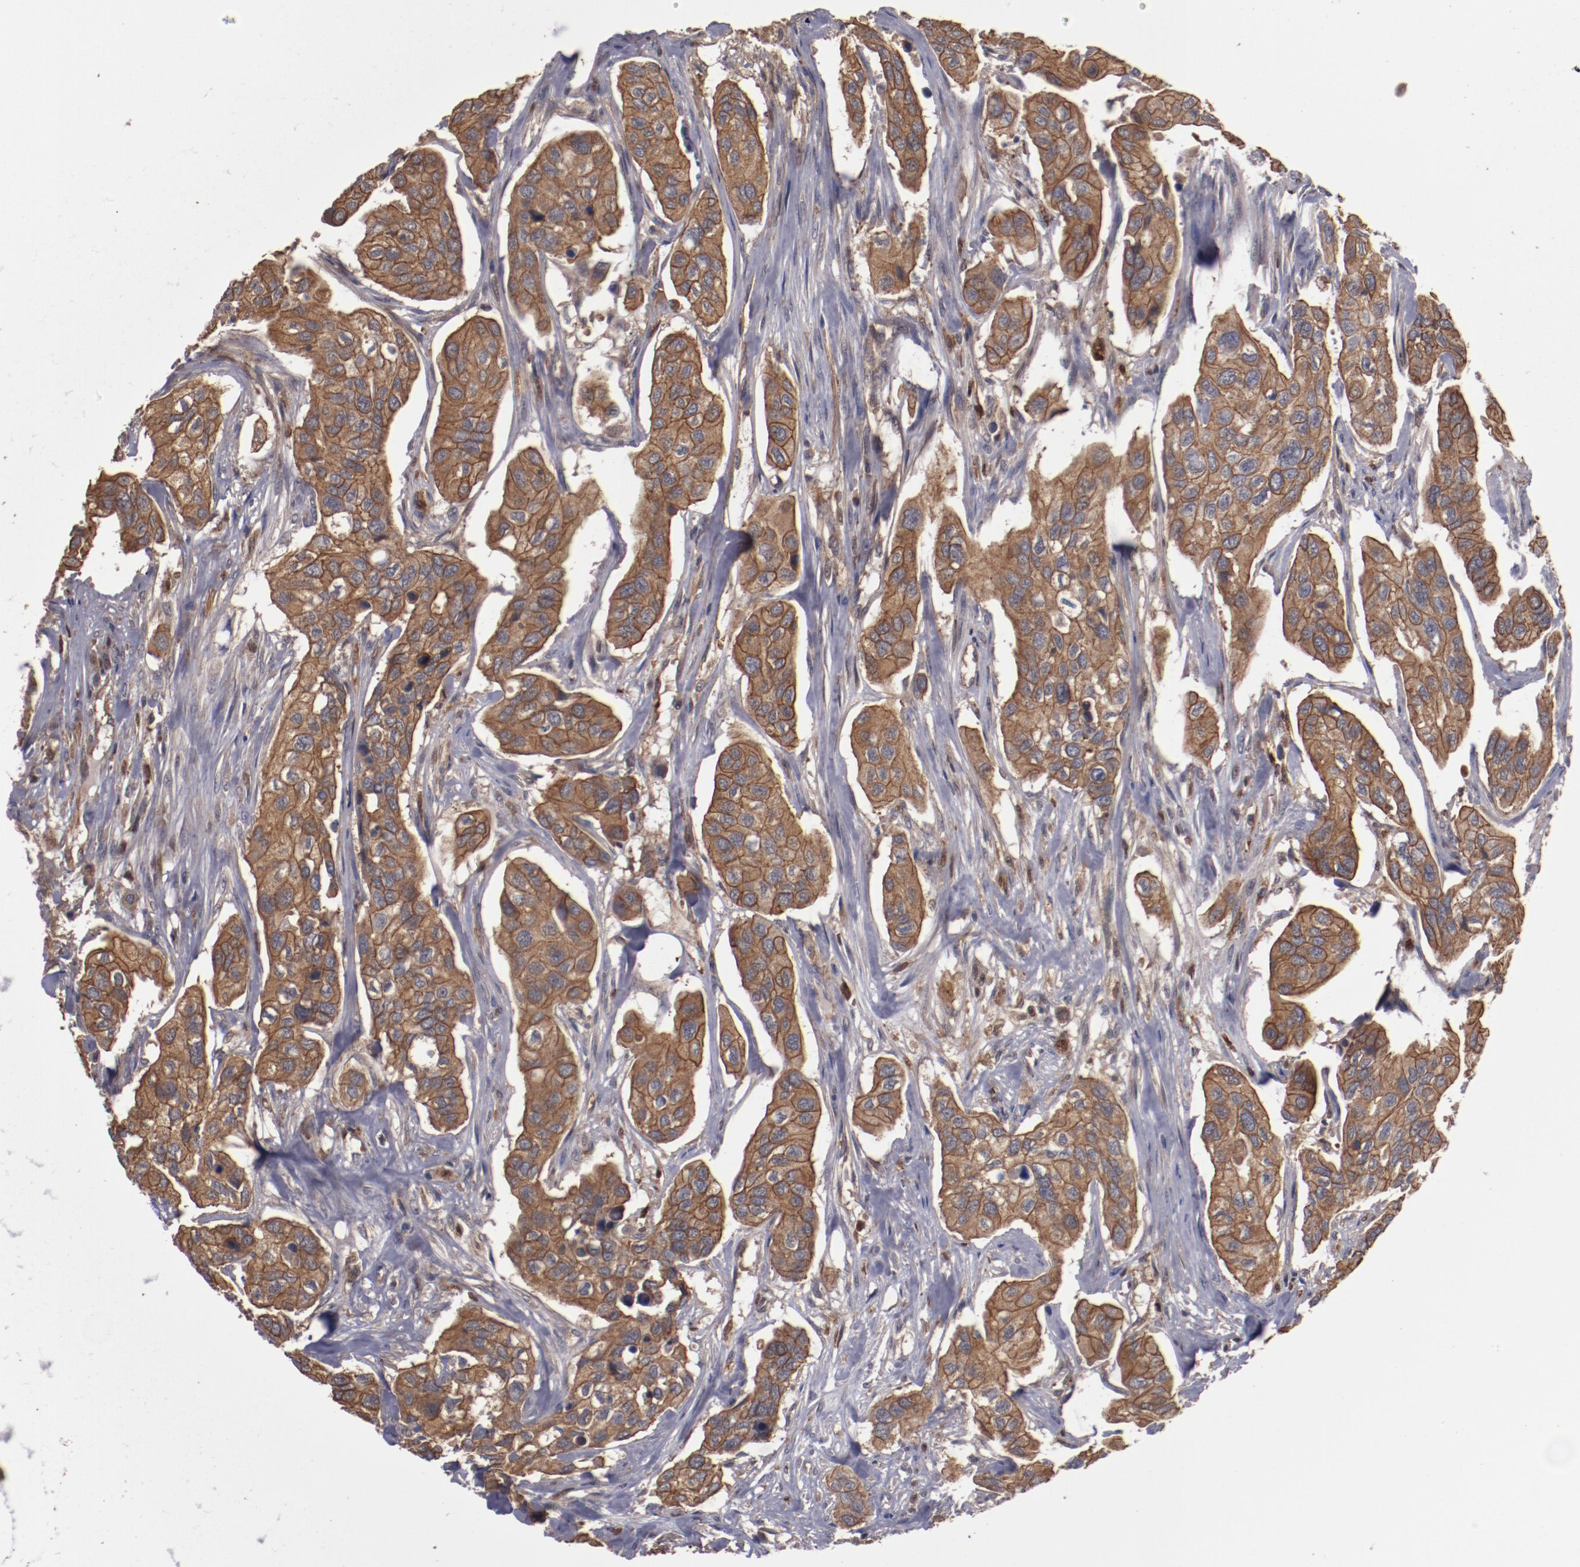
{"staining": {"intensity": "moderate", "quantity": ">75%", "location": "cytoplasmic/membranous"}, "tissue": "urothelial cancer", "cell_type": "Tumor cells", "image_type": "cancer", "snomed": [{"axis": "morphology", "description": "Adenocarcinoma, NOS"}, {"axis": "topography", "description": "Urinary bladder"}], "caption": "IHC (DAB (3,3'-diaminobenzidine)) staining of human adenocarcinoma demonstrates moderate cytoplasmic/membranous protein staining in approximately >75% of tumor cells.", "gene": "DNAAF2", "patient": {"sex": "male", "age": 61}}